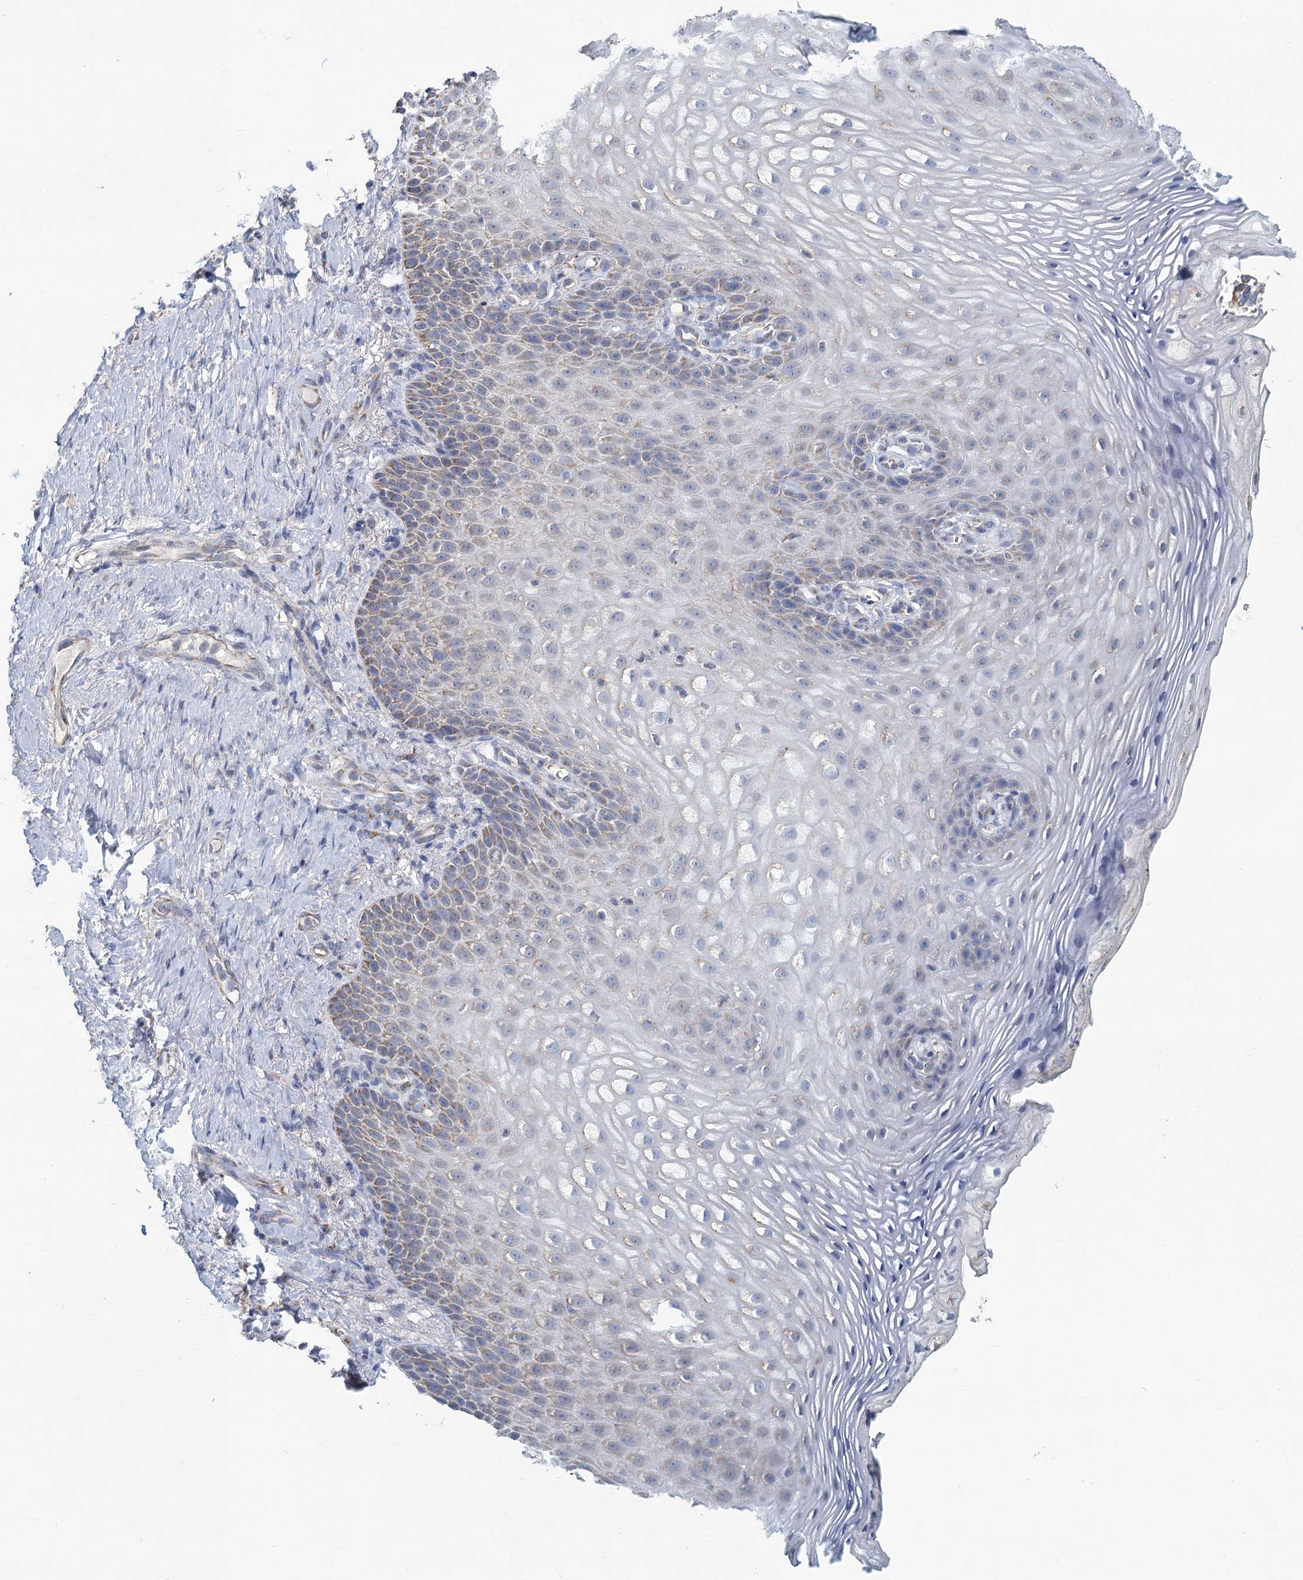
{"staining": {"intensity": "weak", "quantity": "25%-75%", "location": "cytoplasmic/membranous"}, "tissue": "vagina", "cell_type": "Squamous epithelial cells", "image_type": "normal", "snomed": [{"axis": "morphology", "description": "Normal tissue, NOS"}, {"axis": "topography", "description": "Vagina"}], "caption": "The photomicrograph reveals immunohistochemical staining of benign vagina. There is weak cytoplasmic/membranous positivity is identified in about 25%-75% of squamous epithelial cells.", "gene": "NDUFC2", "patient": {"sex": "female", "age": 60}}